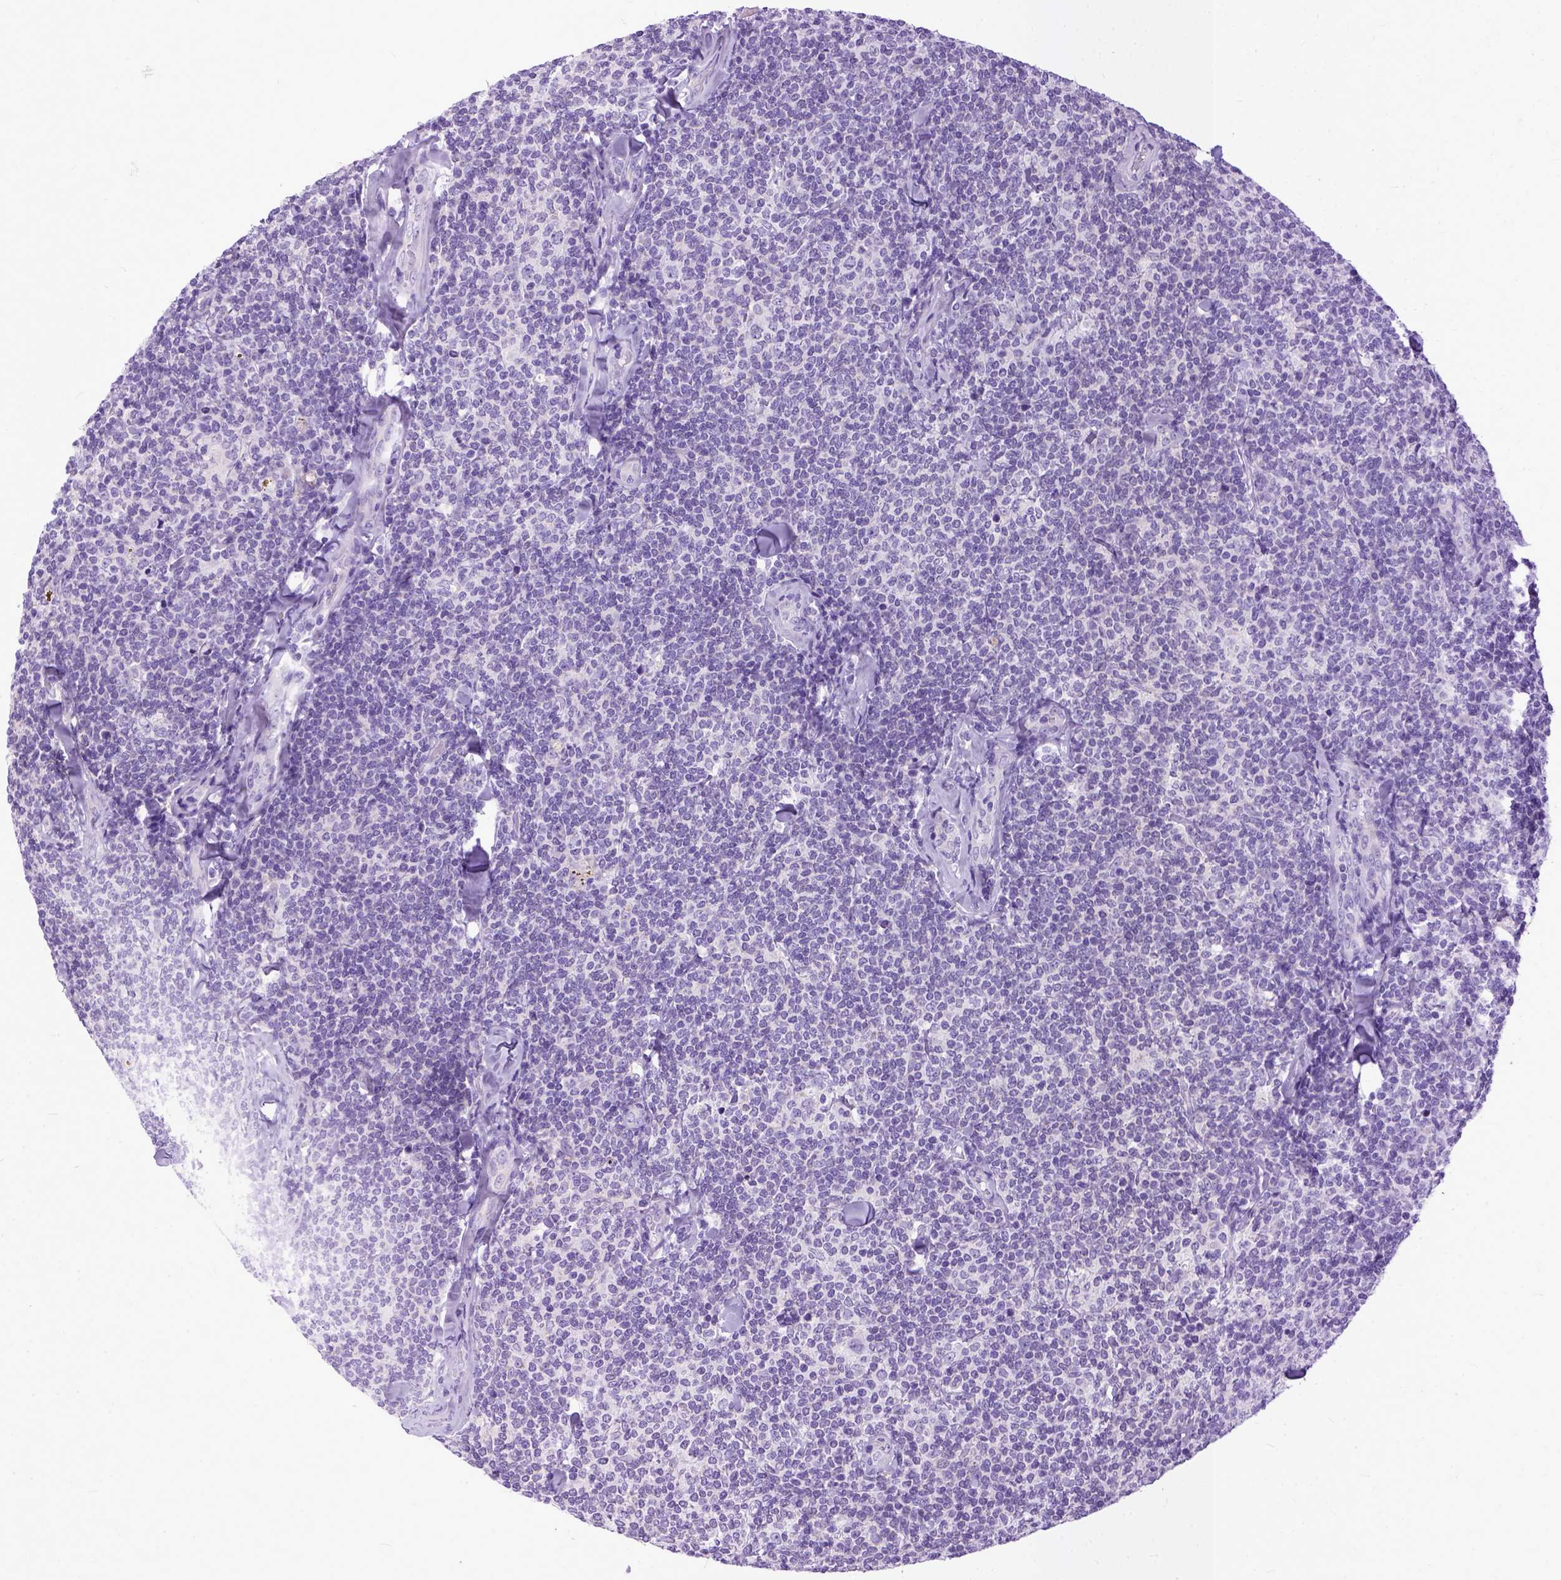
{"staining": {"intensity": "negative", "quantity": "none", "location": "none"}, "tissue": "lymphoma", "cell_type": "Tumor cells", "image_type": "cancer", "snomed": [{"axis": "morphology", "description": "Malignant lymphoma, non-Hodgkin's type, Low grade"}, {"axis": "topography", "description": "Lymph node"}], "caption": "This micrograph is of lymphoma stained with IHC to label a protein in brown with the nuclei are counter-stained blue. There is no staining in tumor cells. (Stains: DAB (3,3'-diaminobenzidine) IHC with hematoxylin counter stain, Microscopy: brightfield microscopy at high magnification).", "gene": "PPL", "patient": {"sex": "female", "age": 56}}